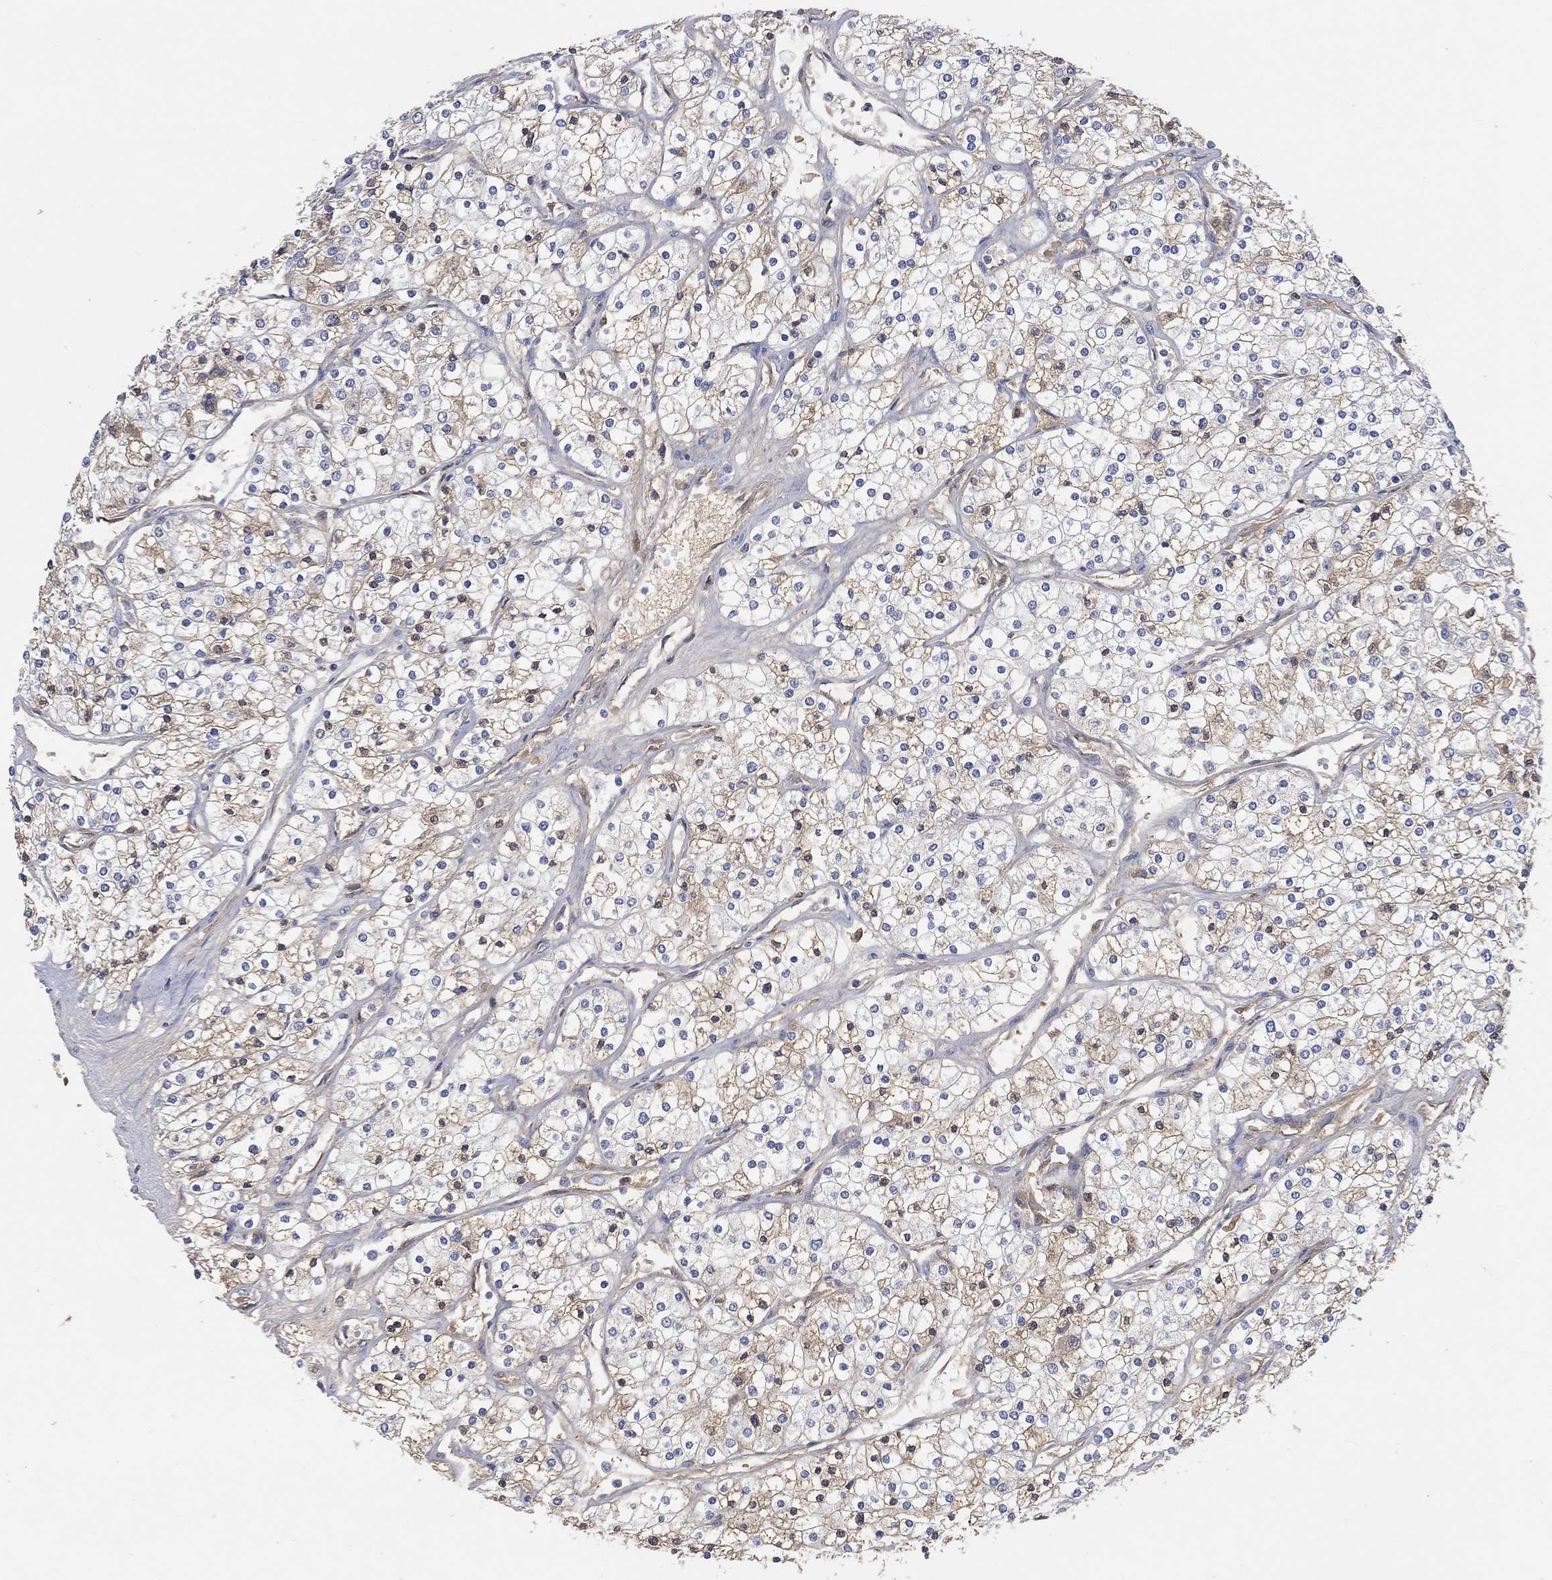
{"staining": {"intensity": "moderate", "quantity": "25%-75%", "location": "cytoplasmic/membranous"}, "tissue": "renal cancer", "cell_type": "Tumor cells", "image_type": "cancer", "snomed": [{"axis": "morphology", "description": "Adenocarcinoma, NOS"}, {"axis": "topography", "description": "Kidney"}], "caption": "IHC (DAB (3,3'-diaminobenzidine)) staining of human adenocarcinoma (renal) exhibits moderate cytoplasmic/membranous protein positivity in about 25%-75% of tumor cells.", "gene": "MSTN", "patient": {"sex": "male", "age": 80}}